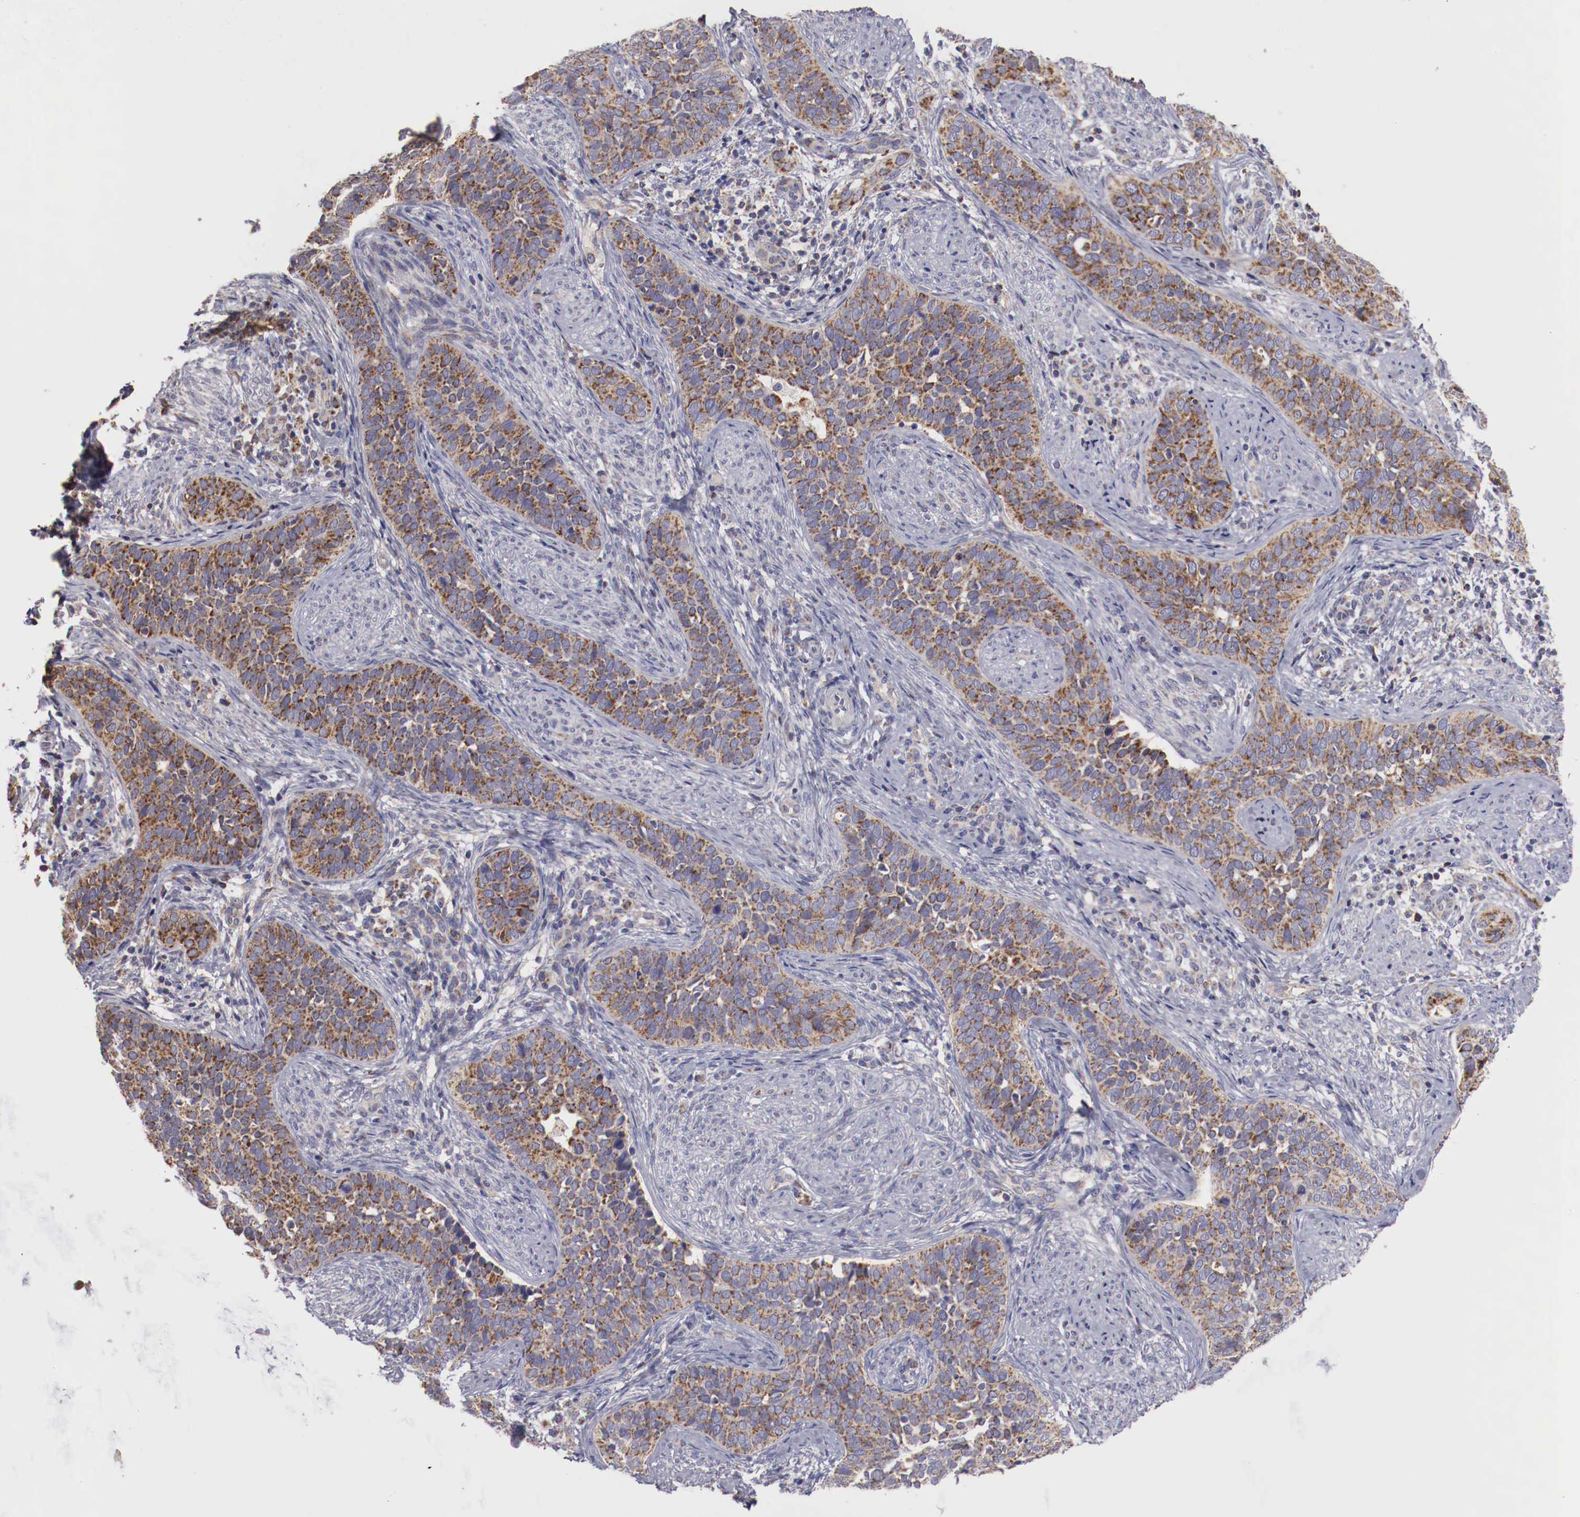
{"staining": {"intensity": "strong", "quantity": ">75%", "location": "cytoplasmic/membranous"}, "tissue": "cervical cancer", "cell_type": "Tumor cells", "image_type": "cancer", "snomed": [{"axis": "morphology", "description": "Squamous cell carcinoma, NOS"}, {"axis": "topography", "description": "Cervix"}], "caption": "Cervical cancer stained with IHC shows strong cytoplasmic/membranous expression in approximately >75% of tumor cells.", "gene": "XPNPEP3", "patient": {"sex": "female", "age": 31}}